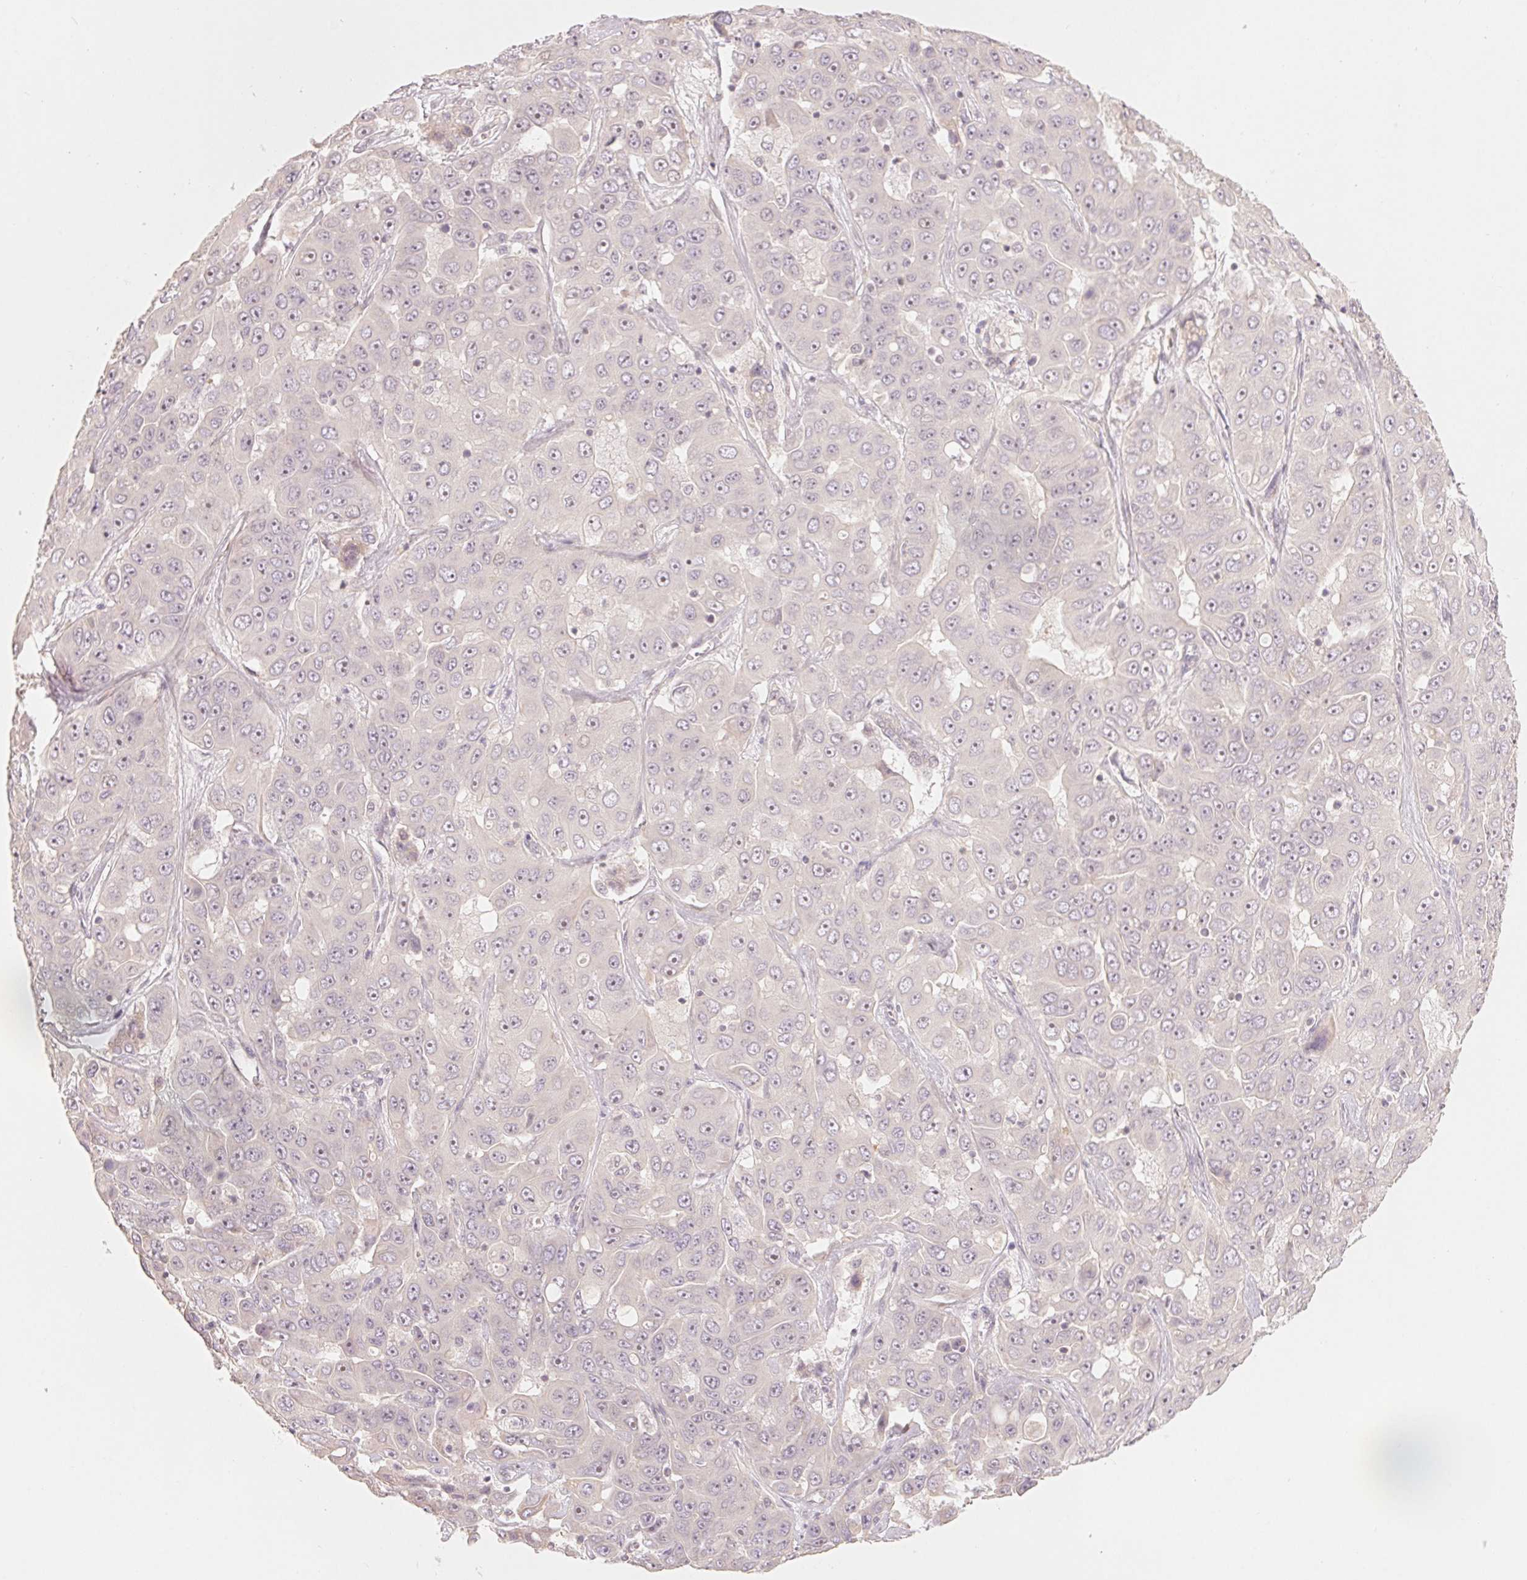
{"staining": {"intensity": "negative", "quantity": "none", "location": "none"}, "tissue": "liver cancer", "cell_type": "Tumor cells", "image_type": "cancer", "snomed": [{"axis": "morphology", "description": "Cholangiocarcinoma"}, {"axis": "topography", "description": "Liver"}], "caption": "Tumor cells show no significant protein expression in cholangiocarcinoma (liver). (IHC, brightfield microscopy, high magnification).", "gene": "DENND2C", "patient": {"sex": "female", "age": 52}}